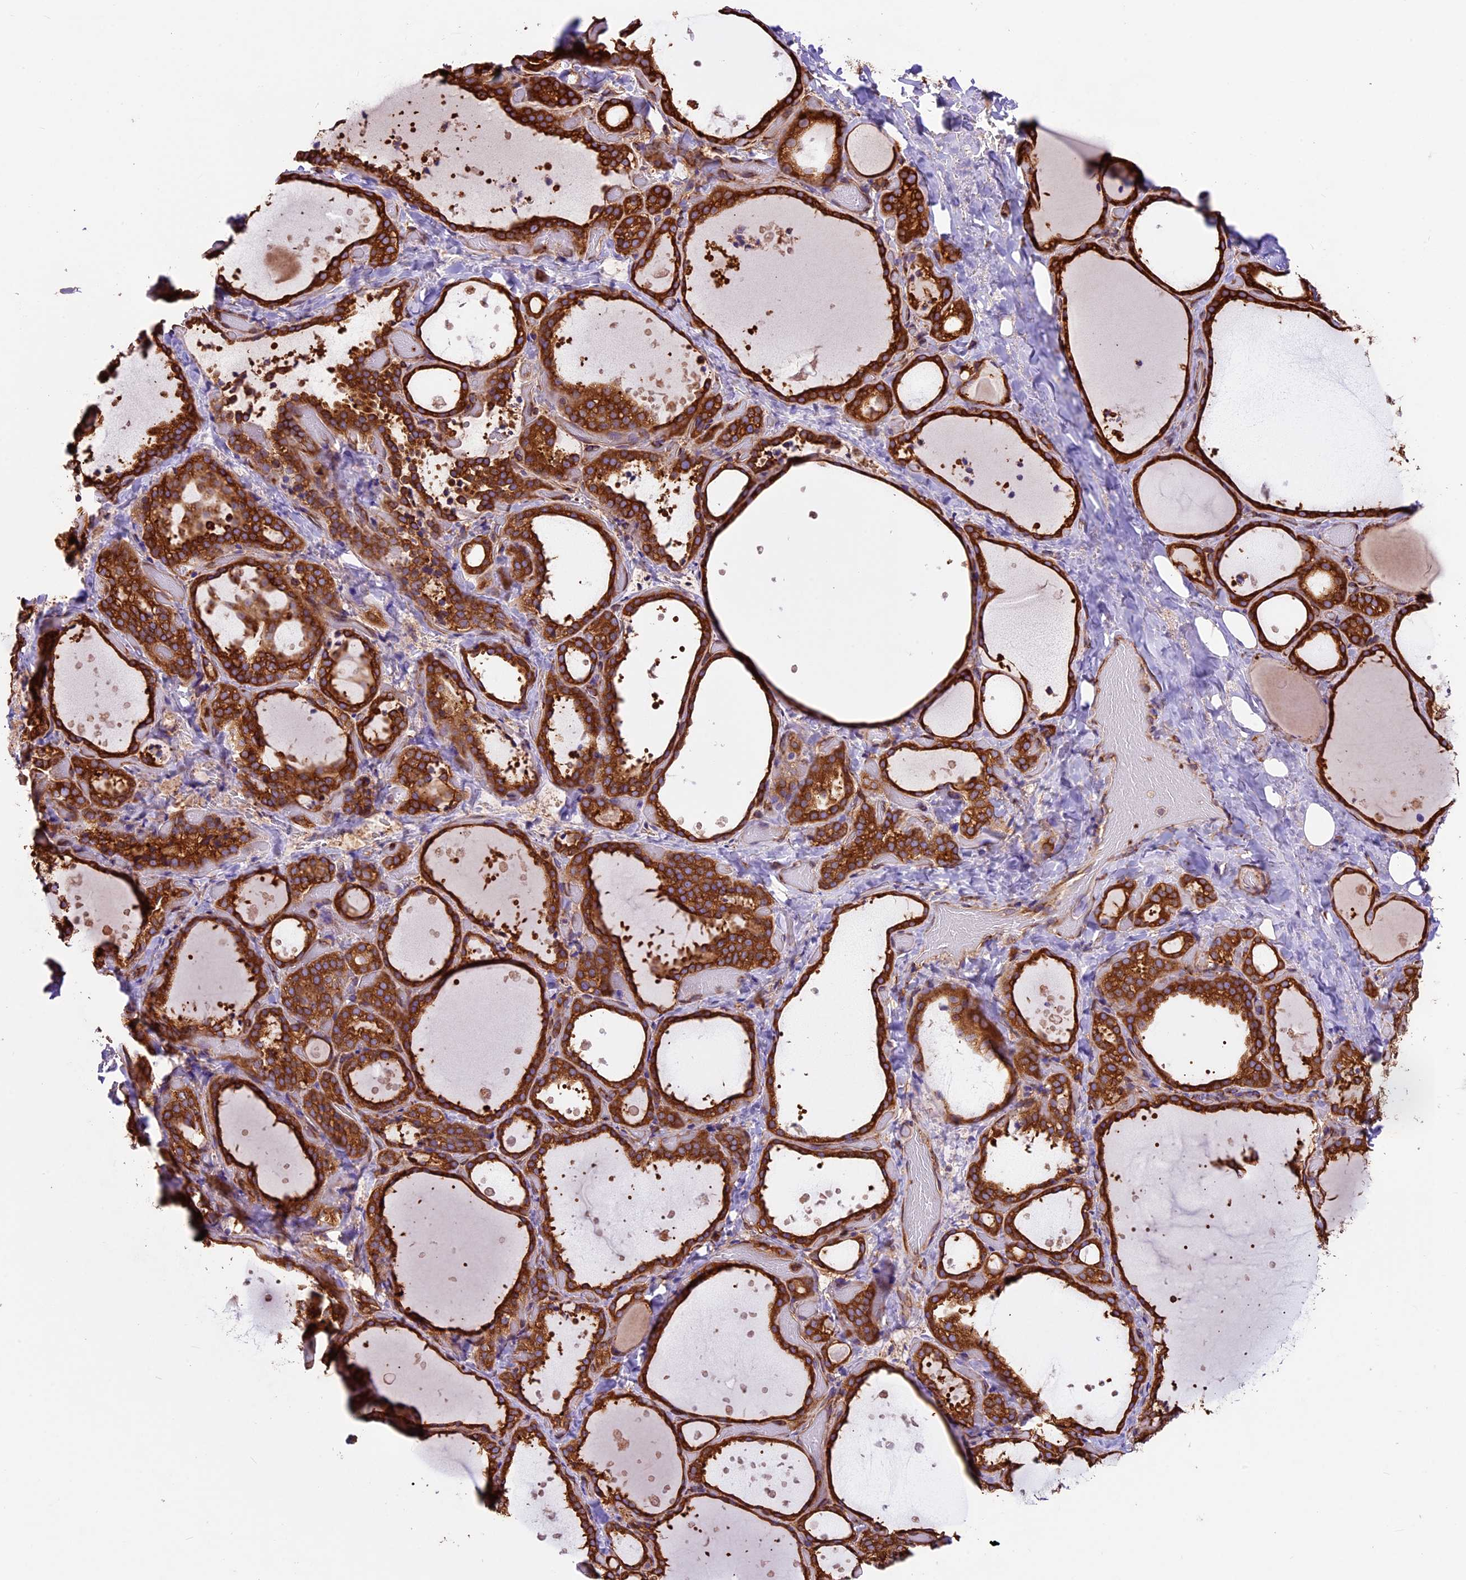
{"staining": {"intensity": "strong", "quantity": ">75%", "location": "cytoplasmic/membranous"}, "tissue": "thyroid gland", "cell_type": "Glandular cells", "image_type": "normal", "snomed": [{"axis": "morphology", "description": "Normal tissue, NOS"}, {"axis": "topography", "description": "Thyroid gland"}], "caption": "High-power microscopy captured an IHC histopathology image of benign thyroid gland, revealing strong cytoplasmic/membranous positivity in about >75% of glandular cells.", "gene": "KARS1", "patient": {"sex": "female", "age": 44}}